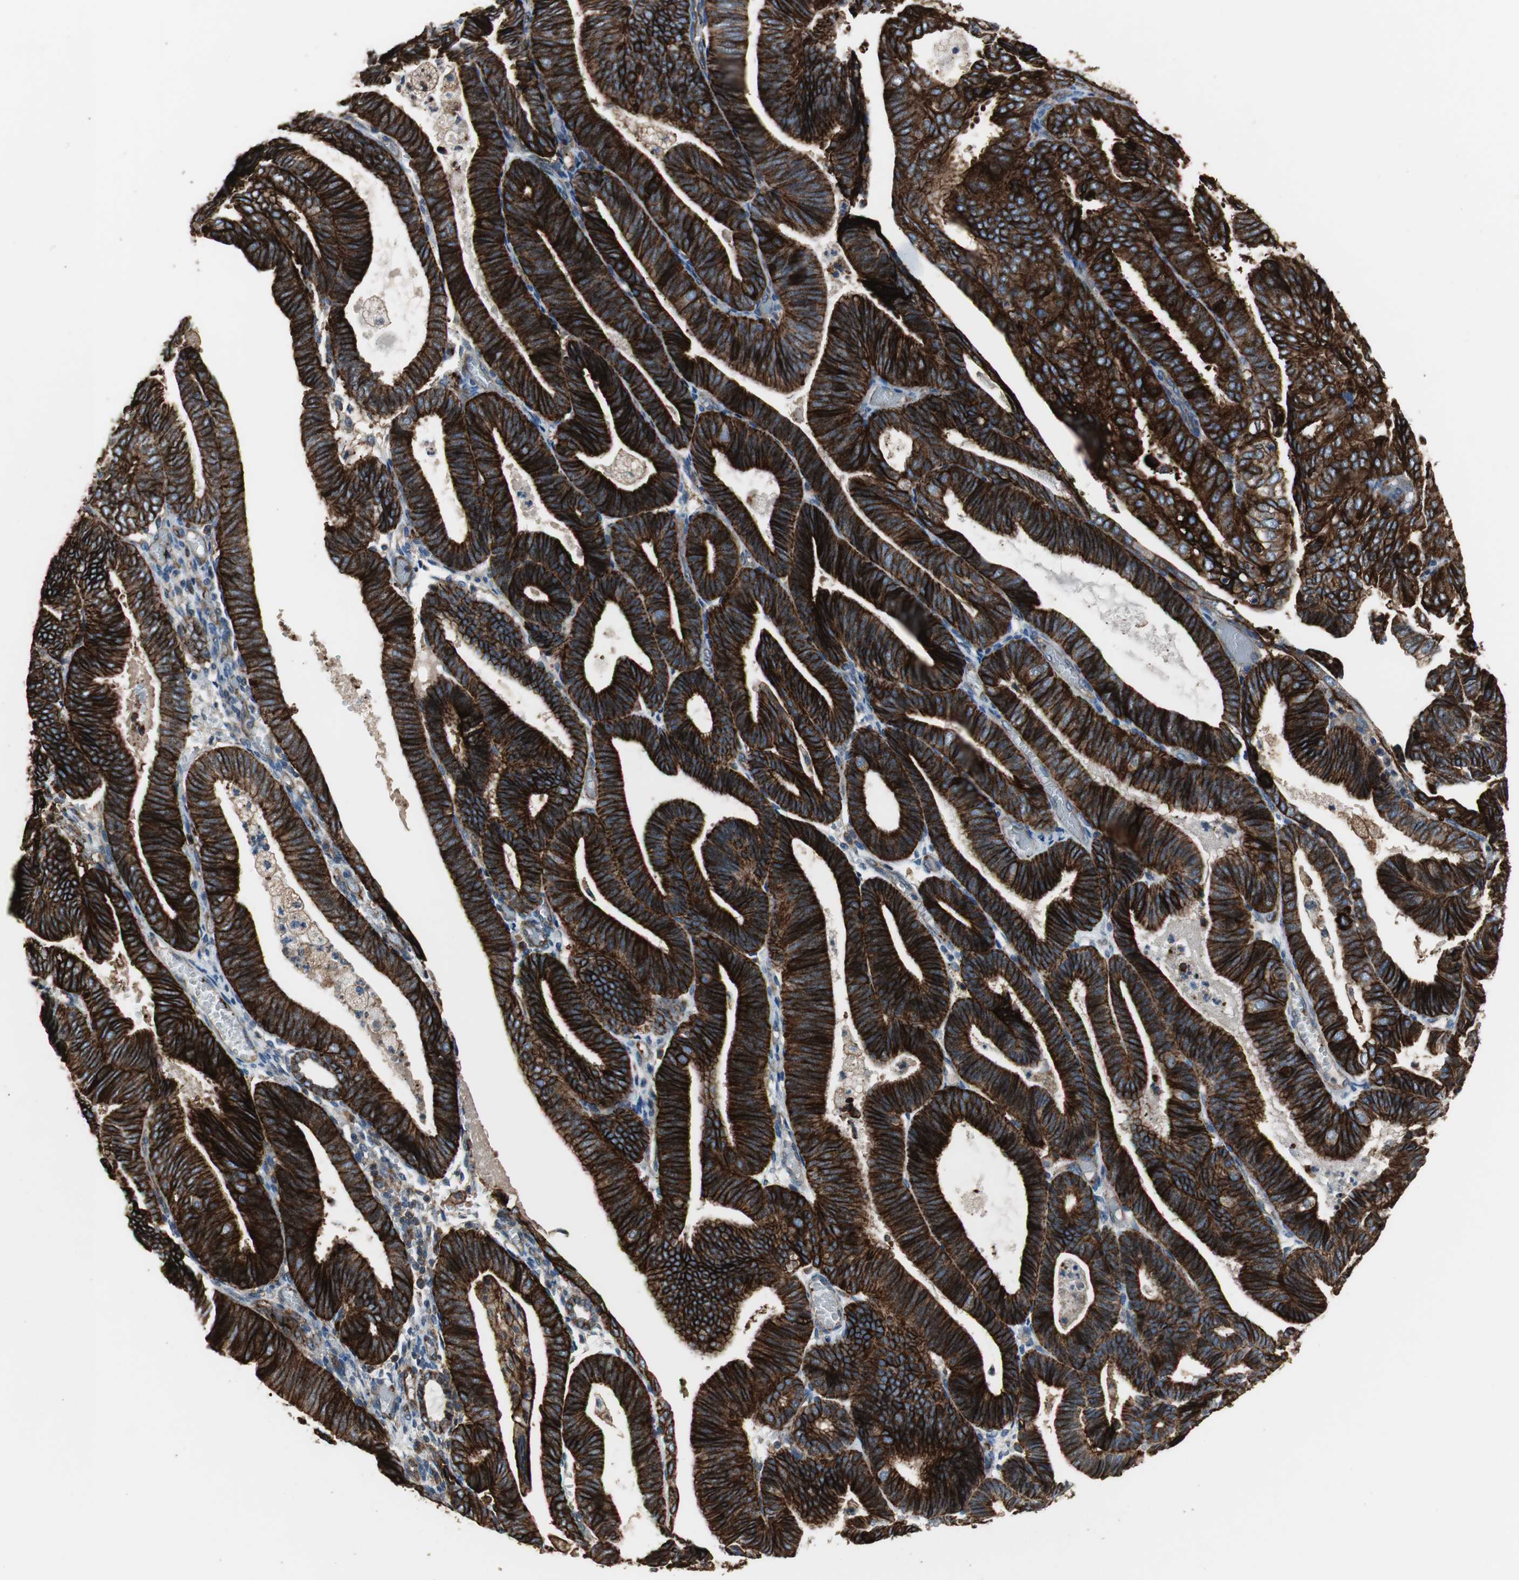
{"staining": {"intensity": "strong", "quantity": ">75%", "location": "cytoplasmic/membranous"}, "tissue": "endometrial cancer", "cell_type": "Tumor cells", "image_type": "cancer", "snomed": [{"axis": "morphology", "description": "Adenocarcinoma, NOS"}, {"axis": "topography", "description": "Uterus"}], "caption": "This is a photomicrograph of immunohistochemistry staining of adenocarcinoma (endometrial), which shows strong staining in the cytoplasmic/membranous of tumor cells.", "gene": "F11R", "patient": {"sex": "female", "age": 60}}